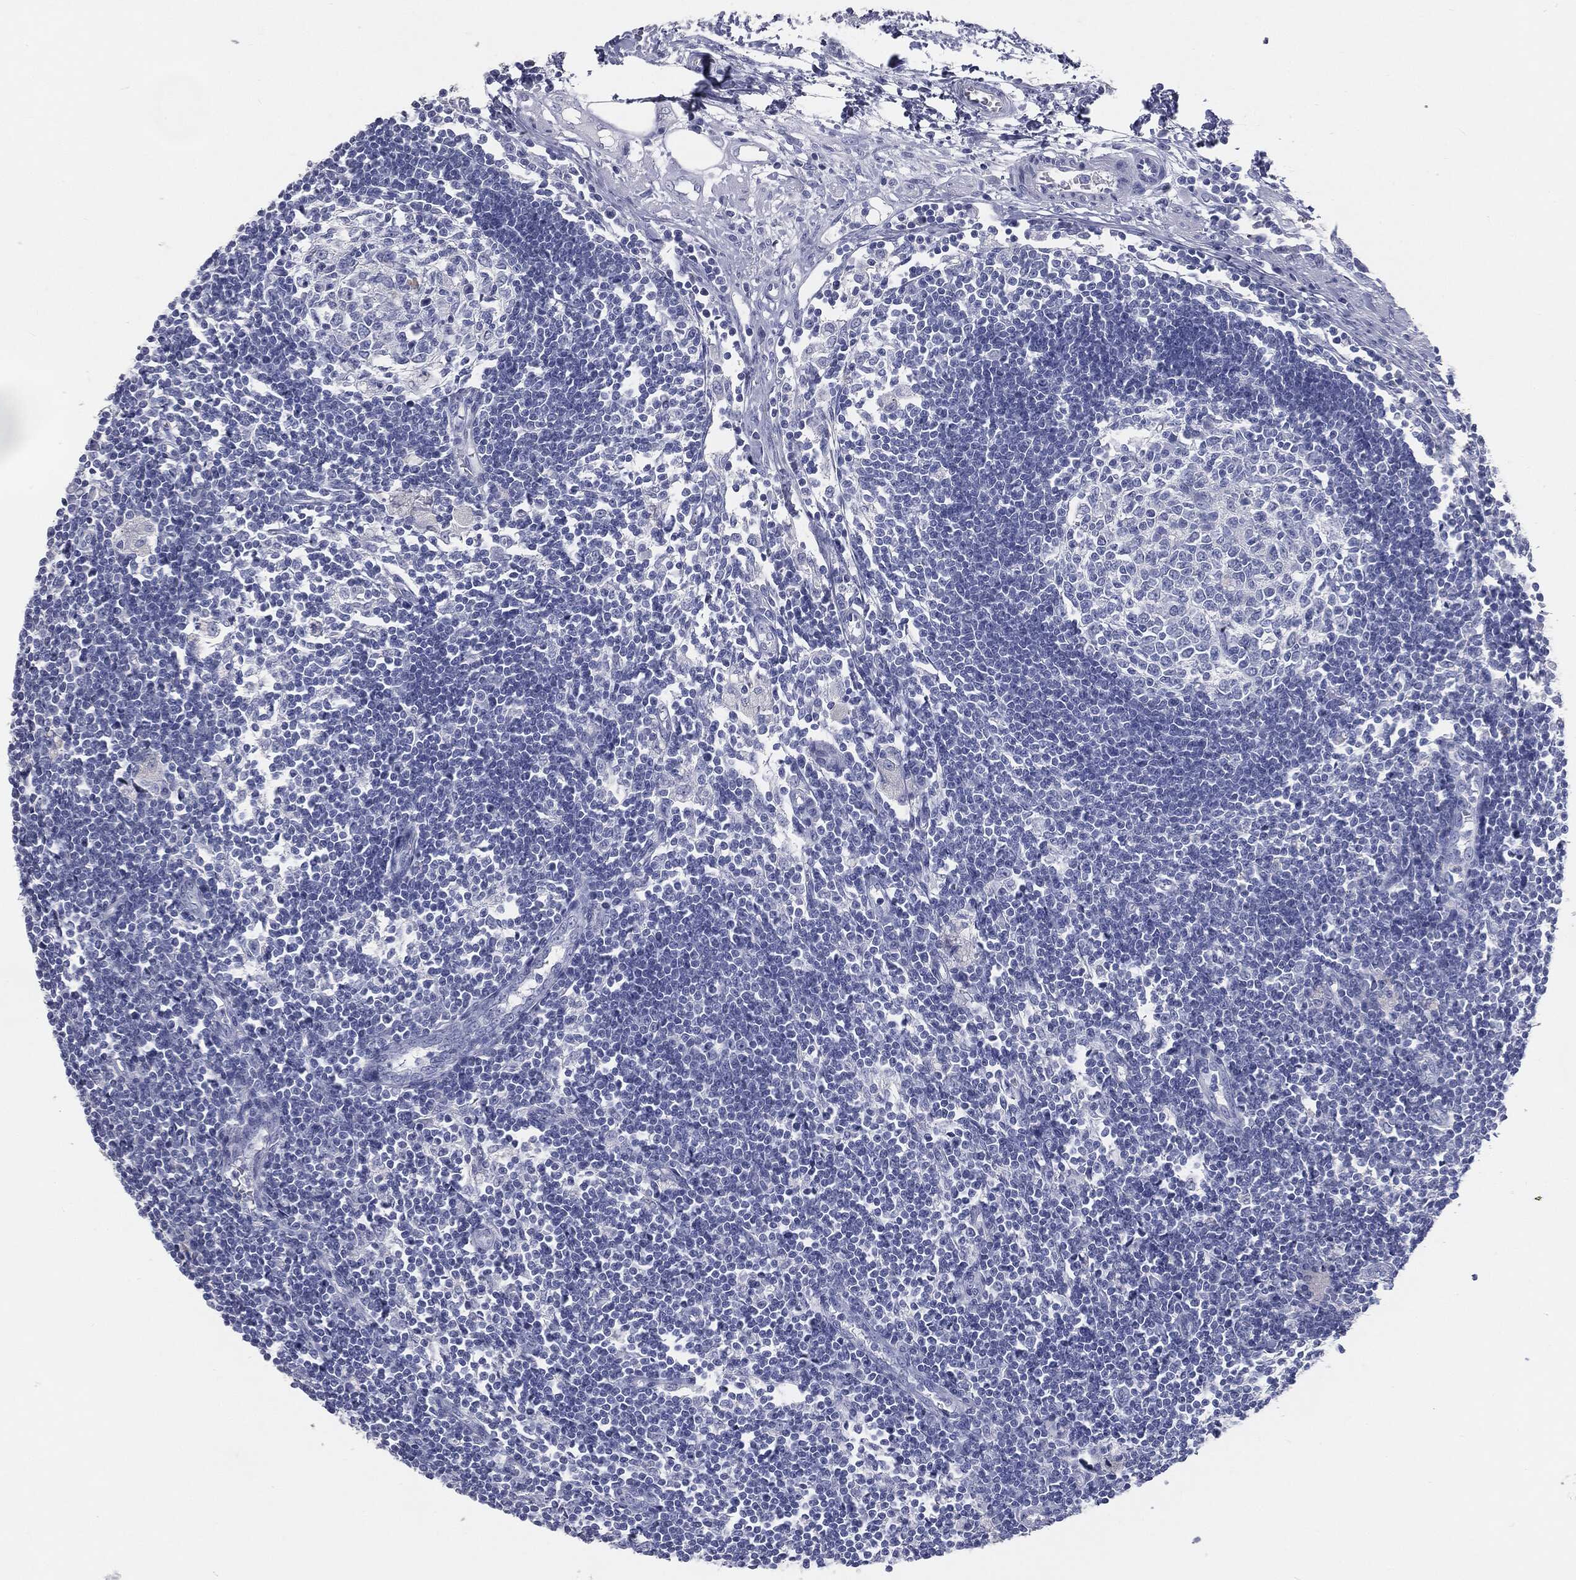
{"staining": {"intensity": "negative", "quantity": "none", "location": "none"}, "tissue": "lymph node", "cell_type": "Germinal center cells", "image_type": "normal", "snomed": [{"axis": "morphology", "description": "Normal tissue, NOS"}, {"axis": "morphology", "description": "Adenocarcinoma, NOS"}, {"axis": "topography", "description": "Lymph node"}, {"axis": "topography", "description": "Pancreas"}], "caption": "This image is of benign lymph node stained with IHC to label a protein in brown with the nuclei are counter-stained blue. There is no positivity in germinal center cells.", "gene": "CUZD1", "patient": {"sex": "female", "age": 58}}